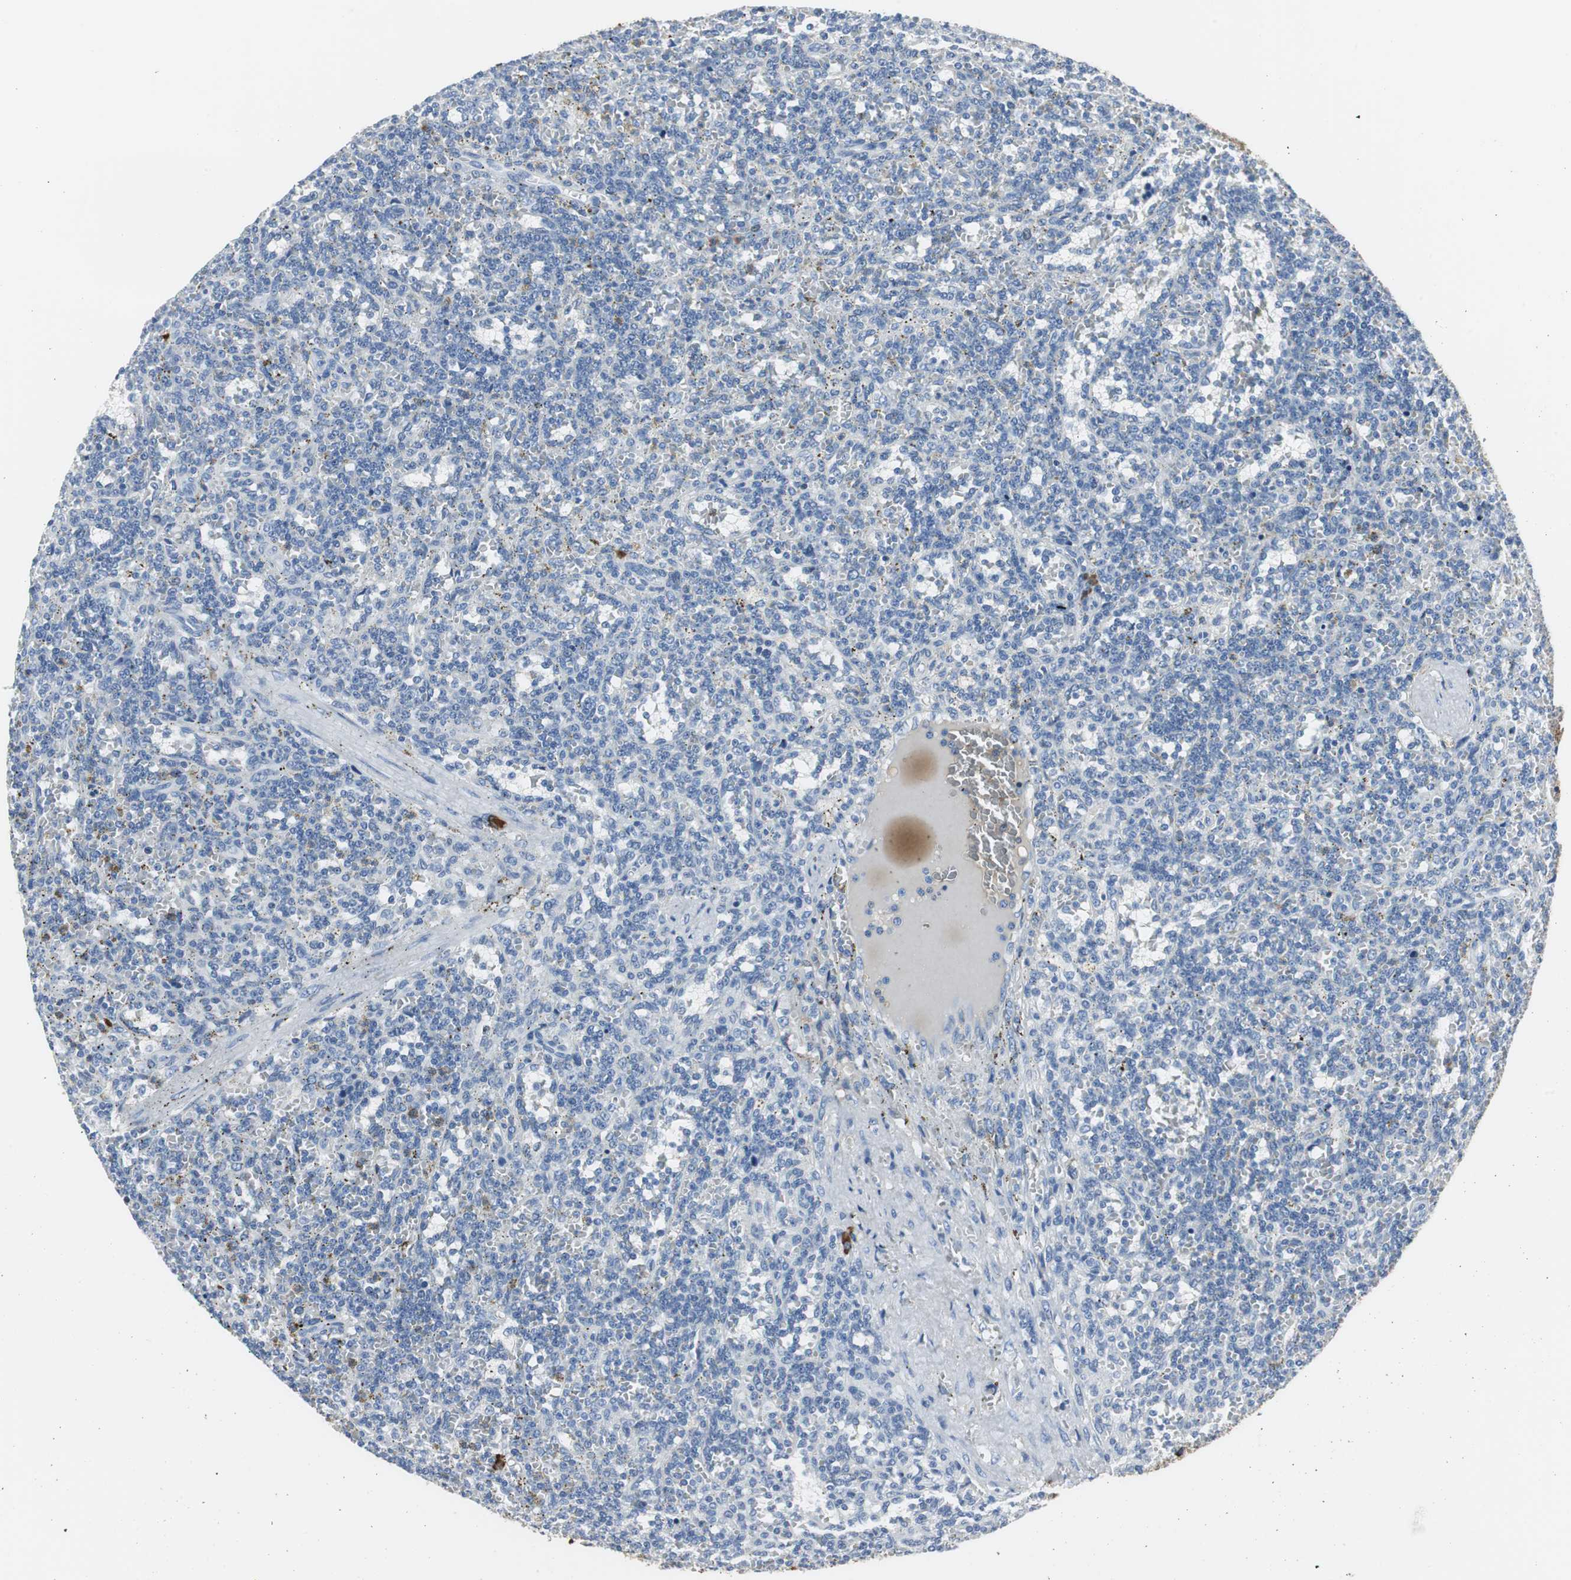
{"staining": {"intensity": "negative", "quantity": "none", "location": "none"}, "tissue": "lymphoma", "cell_type": "Tumor cells", "image_type": "cancer", "snomed": [{"axis": "morphology", "description": "Malignant lymphoma, non-Hodgkin's type, Low grade"}, {"axis": "topography", "description": "Spleen"}], "caption": "High power microscopy photomicrograph of an immunohistochemistry (IHC) photomicrograph of low-grade malignant lymphoma, non-Hodgkin's type, revealing no significant staining in tumor cells.", "gene": "IGHA1", "patient": {"sex": "male", "age": 73}}